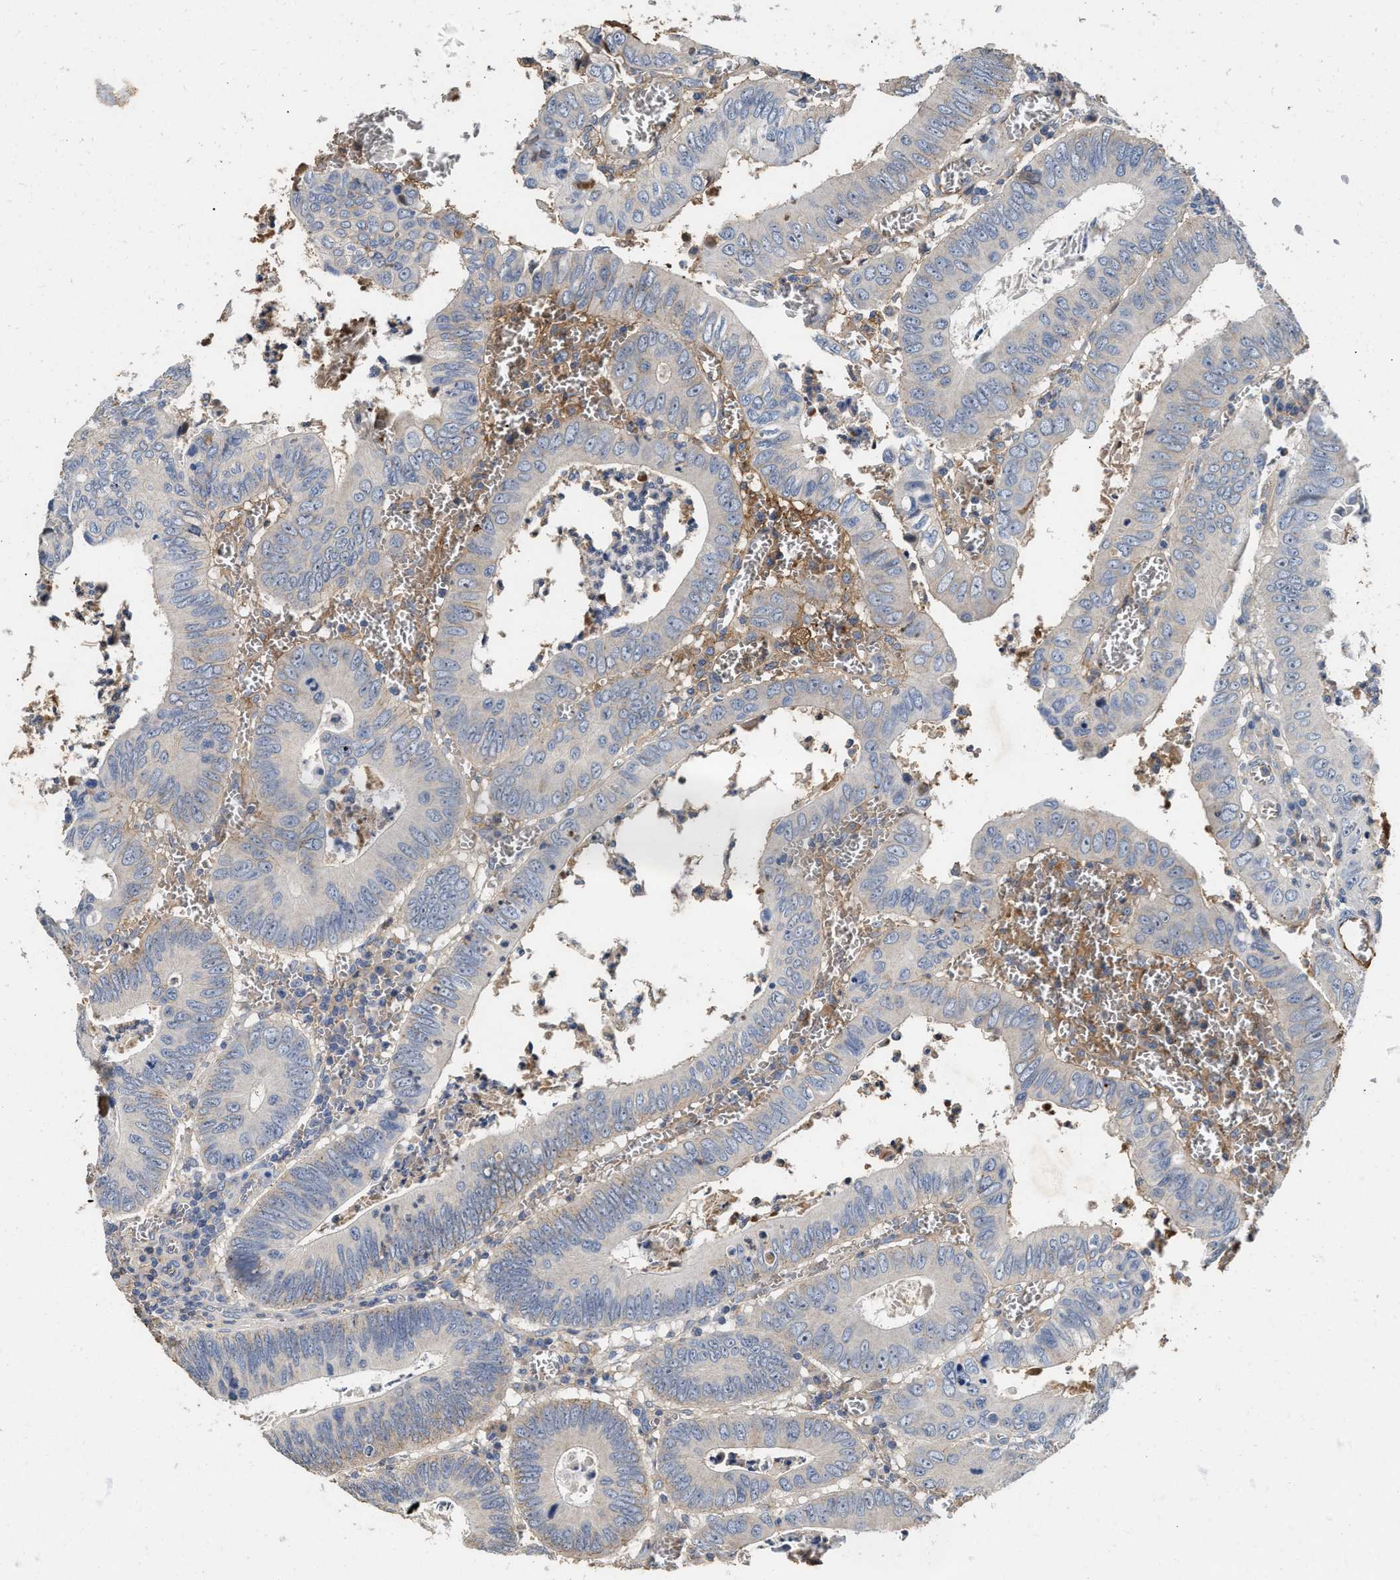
{"staining": {"intensity": "weak", "quantity": "<25%", "location": "cytoplasmic/membranous"}, "tissue": "colorectal cancer", "cell_type": "Tumor cells", "image_type": "cancer", "snomed": [{"axis": "morphology", "description": "Inflammation, NOS"}, {"axis": "morphology", "description": "Adenocarcinoma, NOS"}, {"axis": "topography", "description": "Colon"}], "caption": "There is no significant positivity in tumor cells of colorectal cancer (adenocarcinoma).", "gene": "C3", "patient": {"sex": "male", "age": 72}}